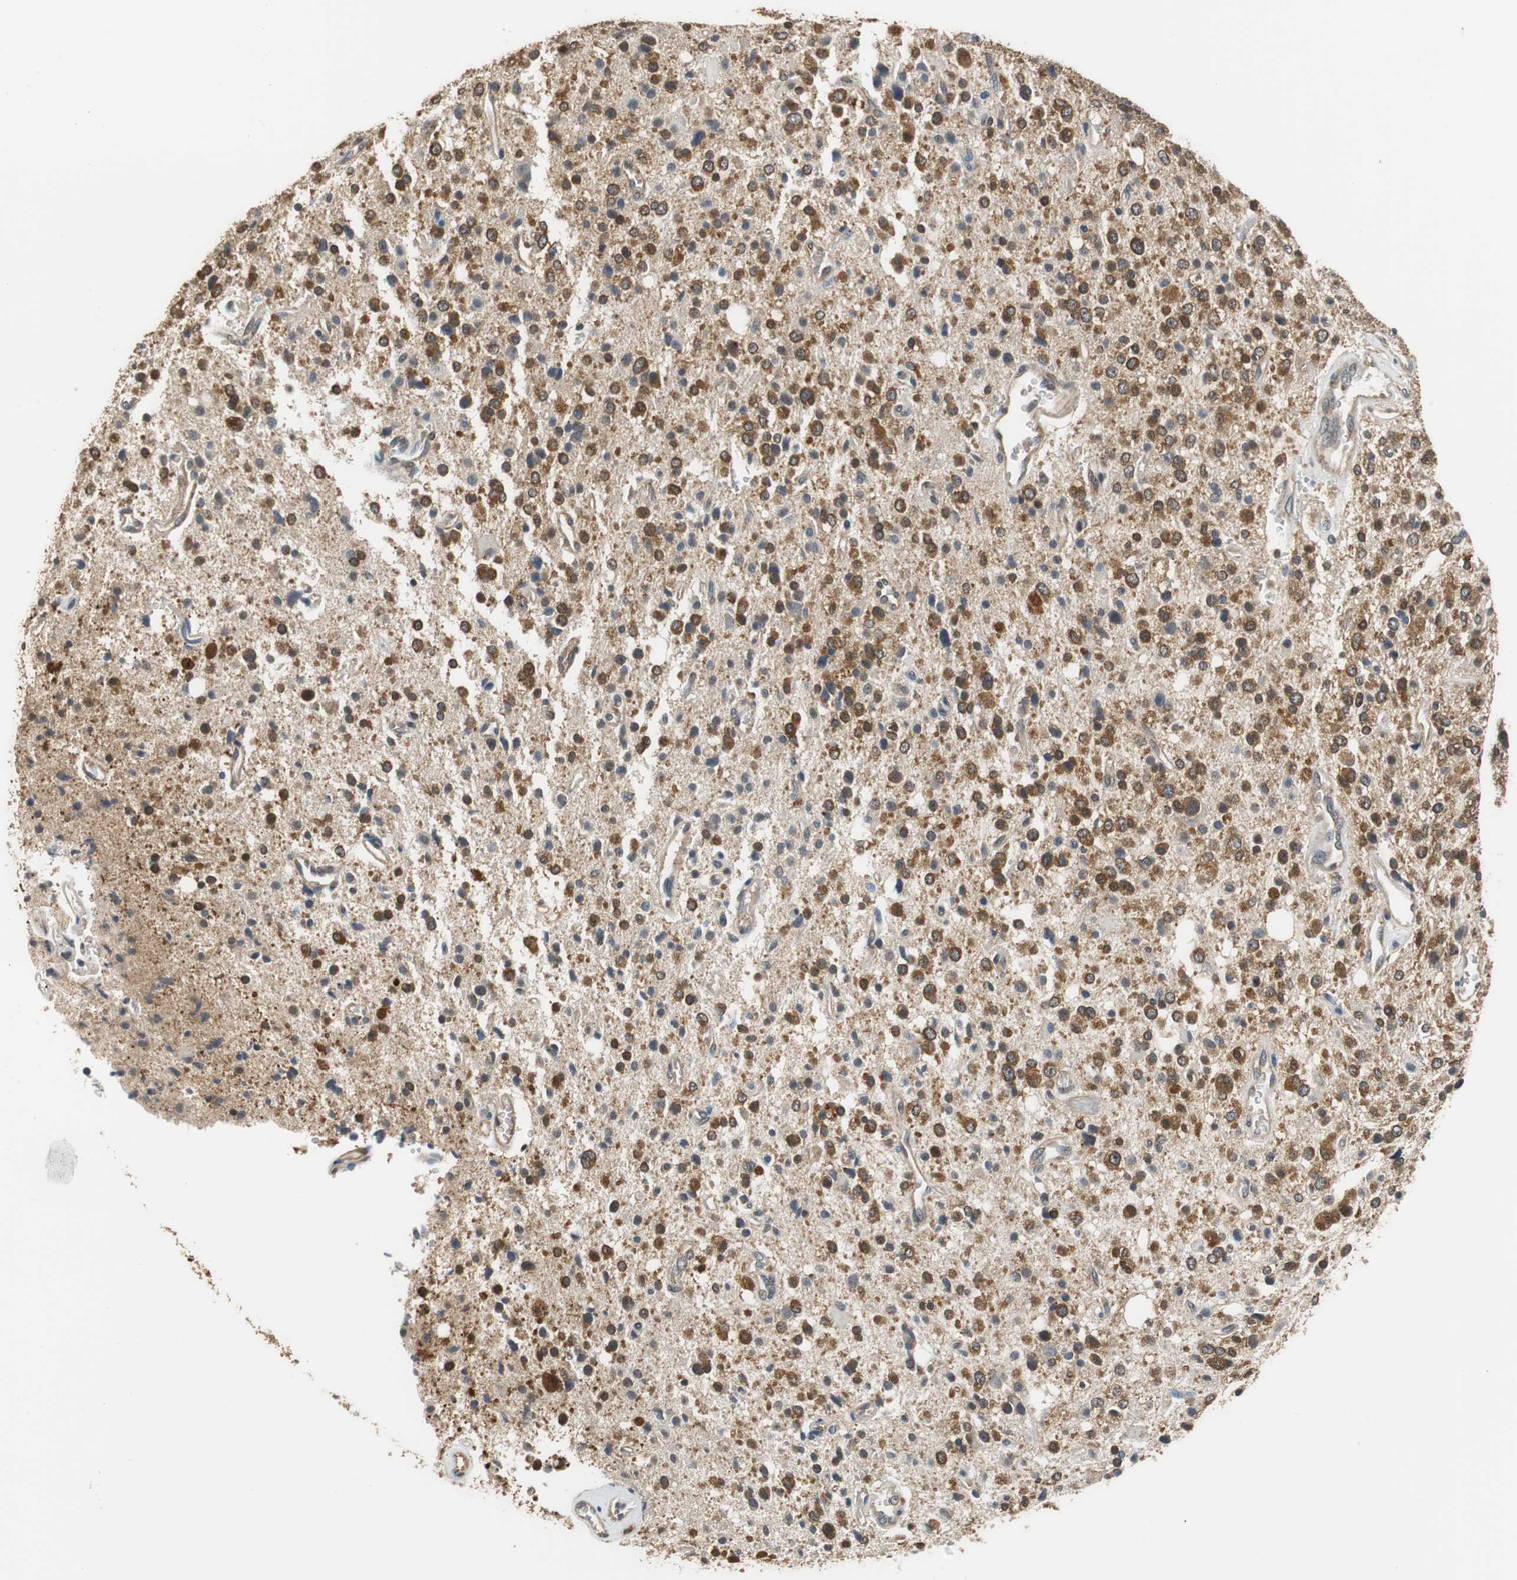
{"staining": {"intensity": "strong", "quantity": ">75%", "location": "cytoplasmic/membranous,nuclear"}, "tissue": "glioma", "cell_type": "Tumor cells", "image_type": "cancer", "snomed": [{"axis": "morphology", "description": "Glioma, malignant, High grade"}, {"axis": "topography", "description": "Brain"}], "caption": "Immunohistochemistry (IHC) histopathology image of neoplastic tissue: high-grade glioma (malignant) stained using immunohistochemistry displays high levels of strong protein expression localized specifically in the cytoplasmic/membranous and nuclear of tumor cells, appearing as a cytoplasmic/membranous and nuclear brown color.", "gene": "UBQLN2", "patient": {"sex": "male", "age": 47}}